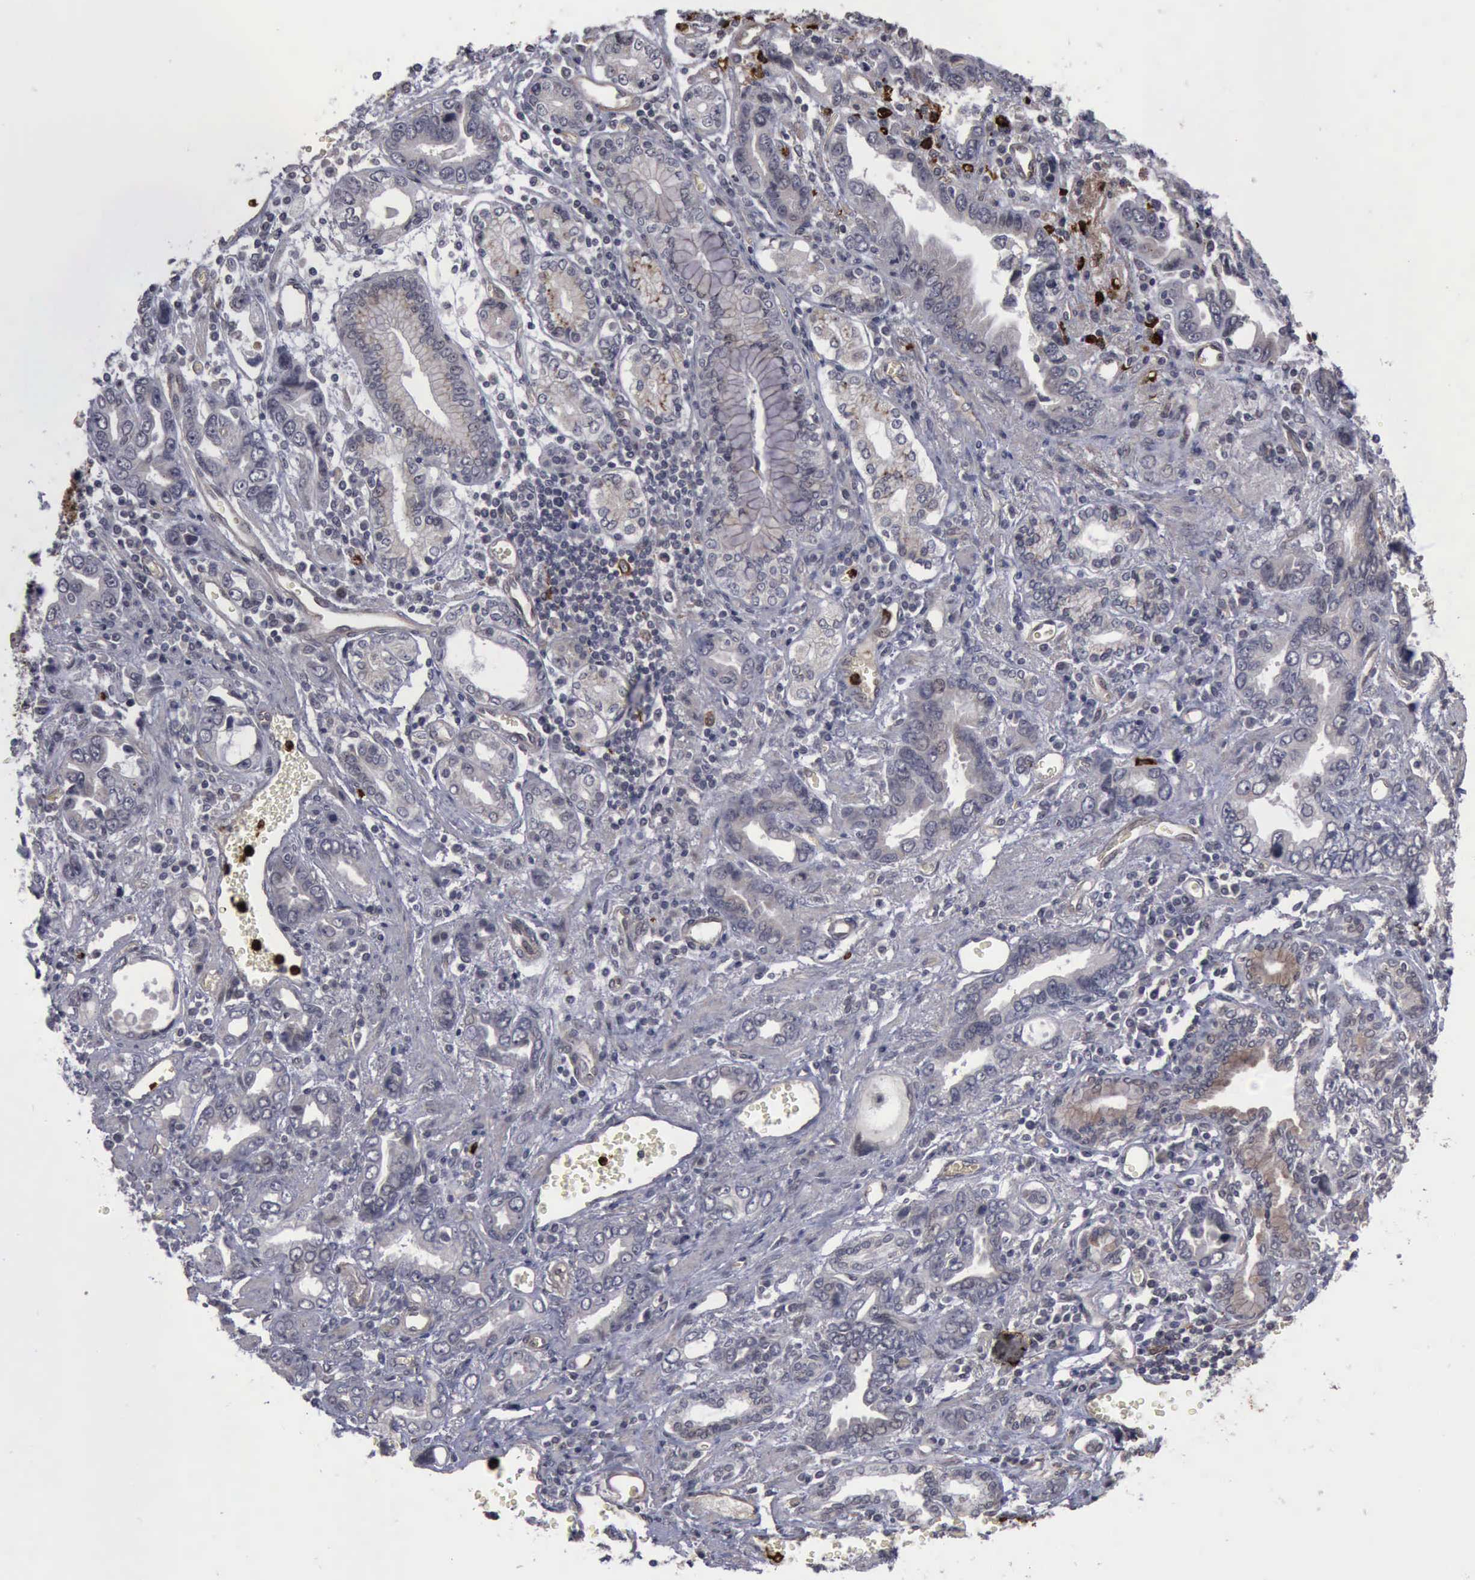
{"staining": {"intensity": "moderate", "quantity": "<25%", "location": "cytoplasmic/membranous"}, "tissue": "stomach cancer", "cell_type": "Tumor cells", "image_type": "cancer", "snomed": [{"axis": "morphology", "description": "Adenocarcinoma, NOS"}, {"axis": "topography", "description": "Stomach"}], "caption": "Stomach cancer stained with DAB immunohistochemistry (IHC) displays low levels of moderate cytoplasmic/membranous staining in about <25% of tumor cells. Nuclei are stained in blue.", "gene": "MMP9", "patient": {"sex": "male", "age": 78}}